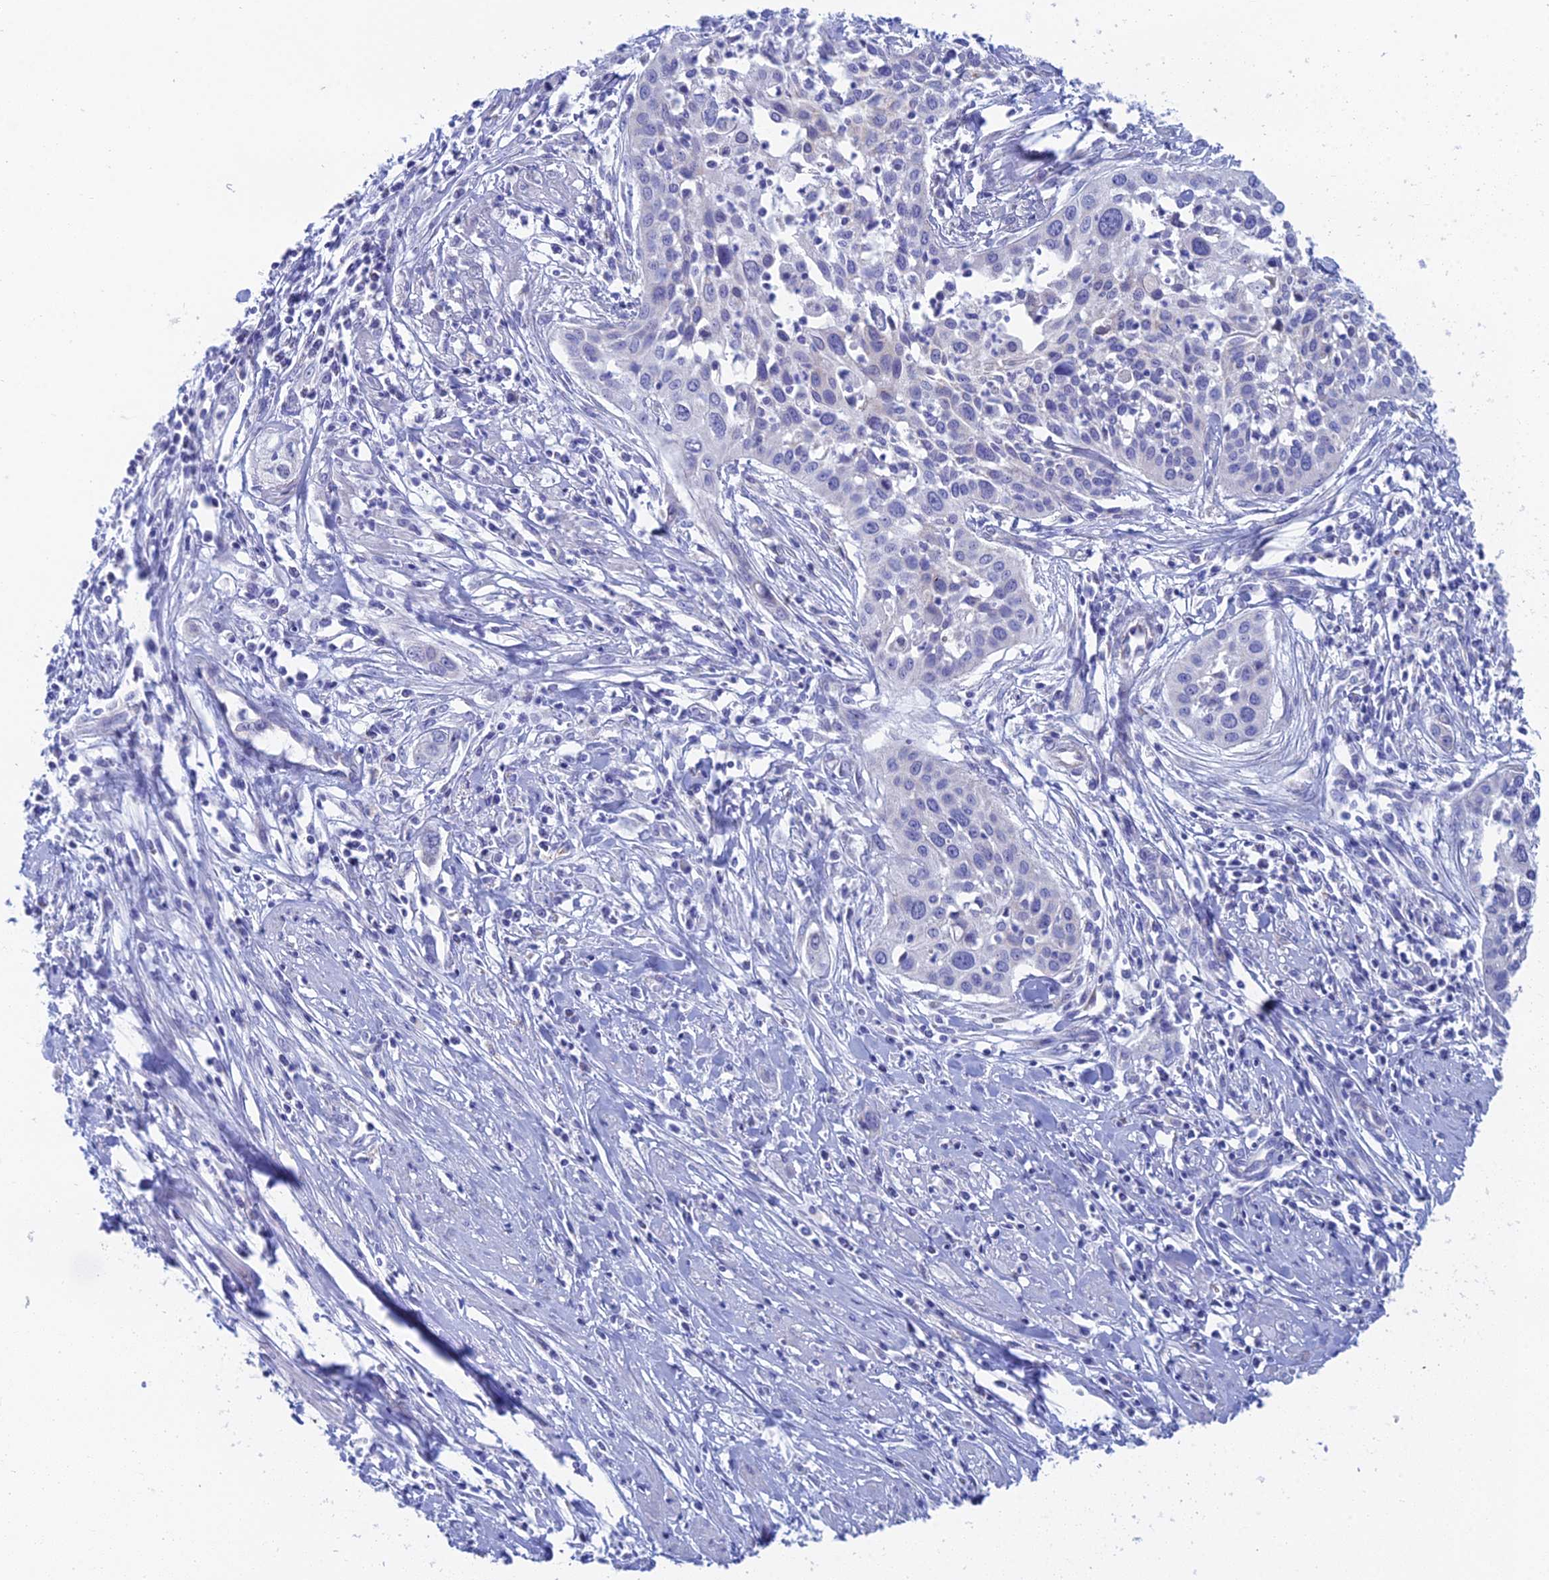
{"staining": {"intensity": "negative", "quantity": "none", "location": "none"}, "tissue": "cervical cancer", "cell_type": "Tumor cells", "image_type": "cancer", "snomed": [{"axis": "morphology", "description": "Squamous cell carcinoma, NOS"}, {"axis": "topography", "description": "Cervix"}], "caption": "IHC micrograph of squamous cell carcinoma (cervical) stained for a protein (brown), which demonstrates no staining in tumor cells.", "gene": "CFAP210", "patient": {"sex": "female", "age": 34}}